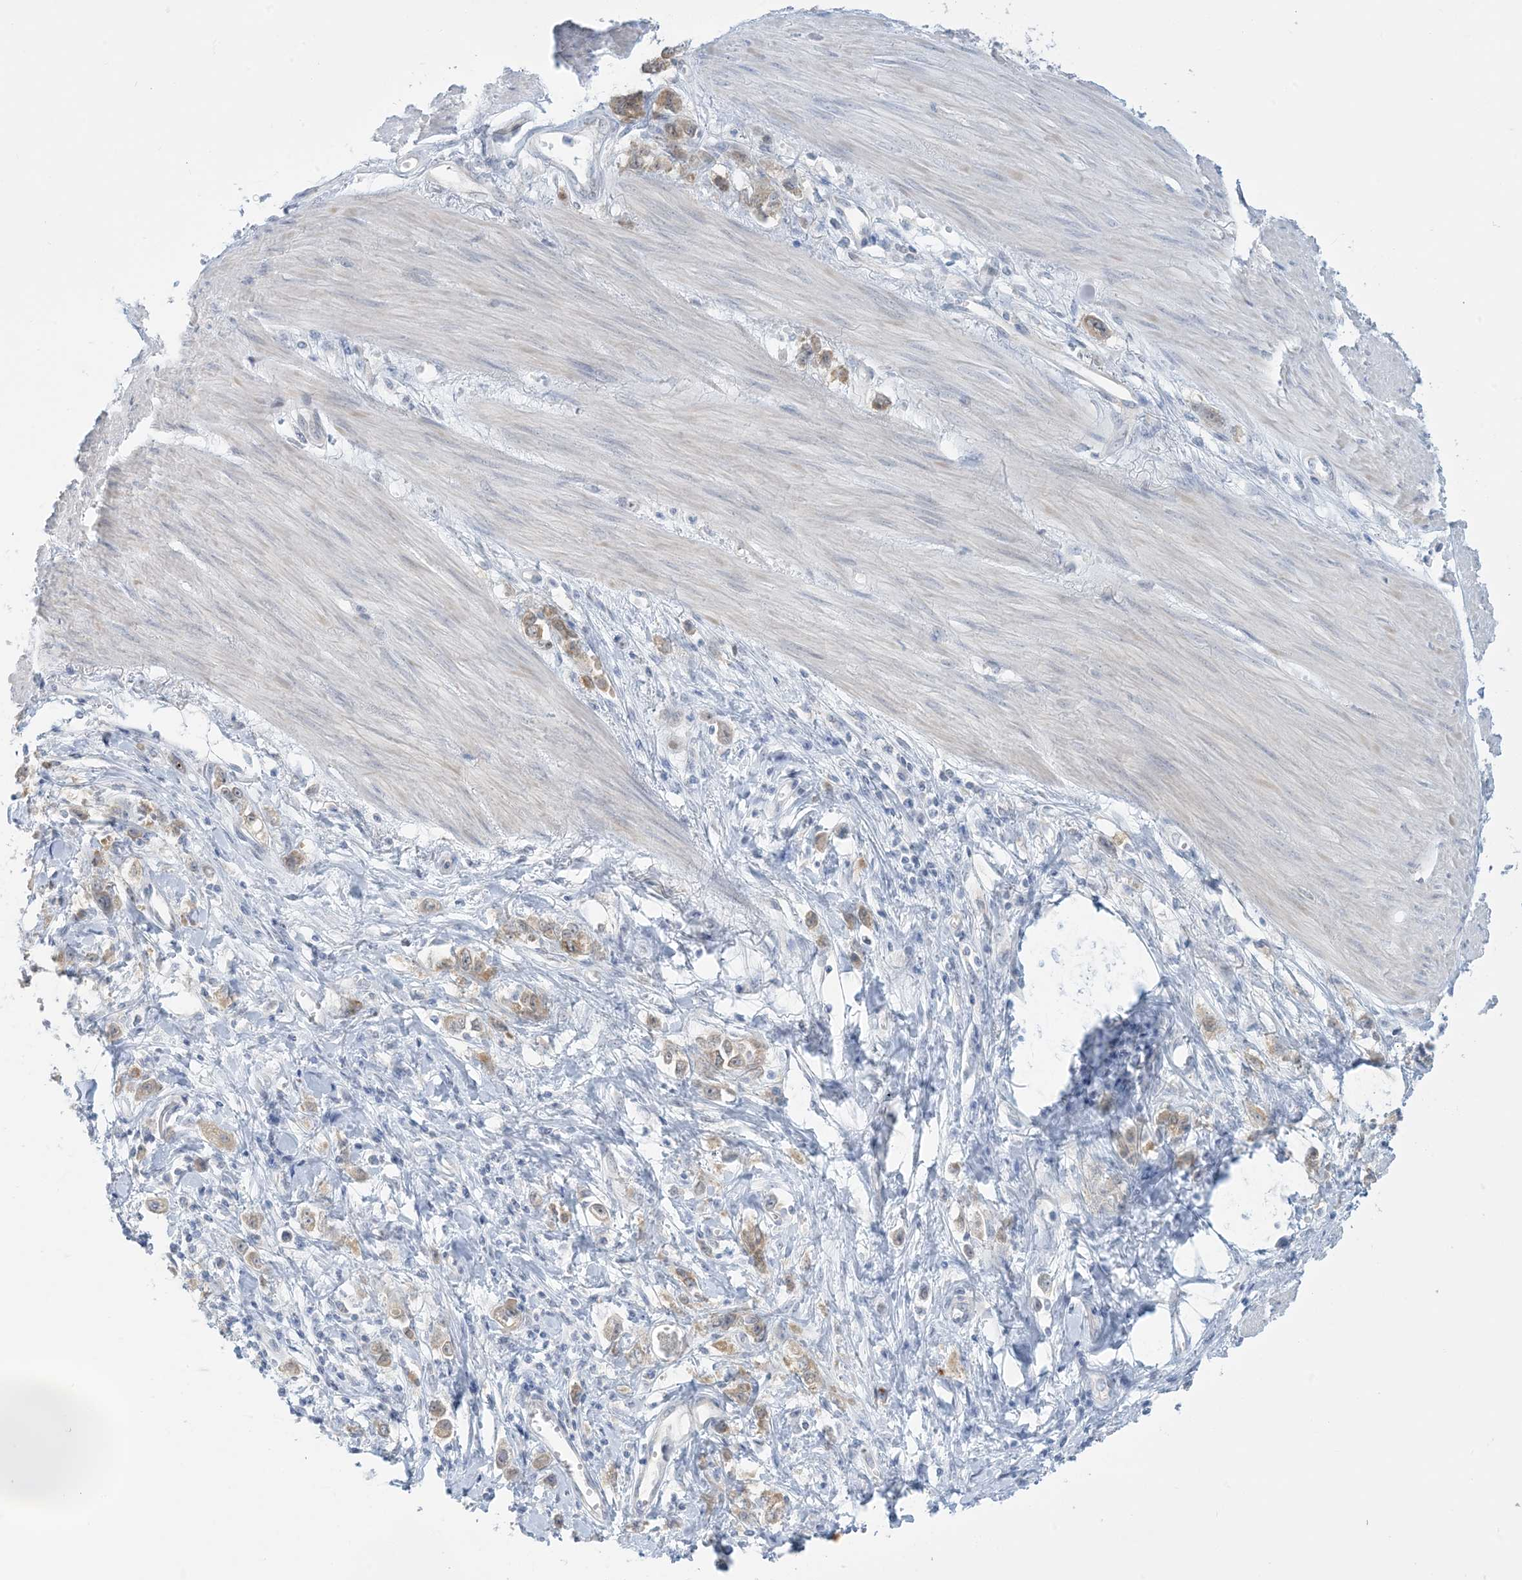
{"staining": {"intensity": "weak", "quantity": ">75%", "location": "cytoplasmic/membranous"}, "tissue": "stomach cancer", "cell_type": "Tumor cells", "image_type": "cancer", "snomed": [{"axis": "morphology", "description": "Adenocarcinoma, NOS"}, {"axis": "topography", "description": "Stomach"}], "caption": "Immunohistochemistry (DAB) staining of stomach adenocarcinoma shows weak cytoplasmic/membranous protein expression in about >75% of tumor cells.", "gene": "MRPS18A", "patient": {"sex": "female", "age": 76}}